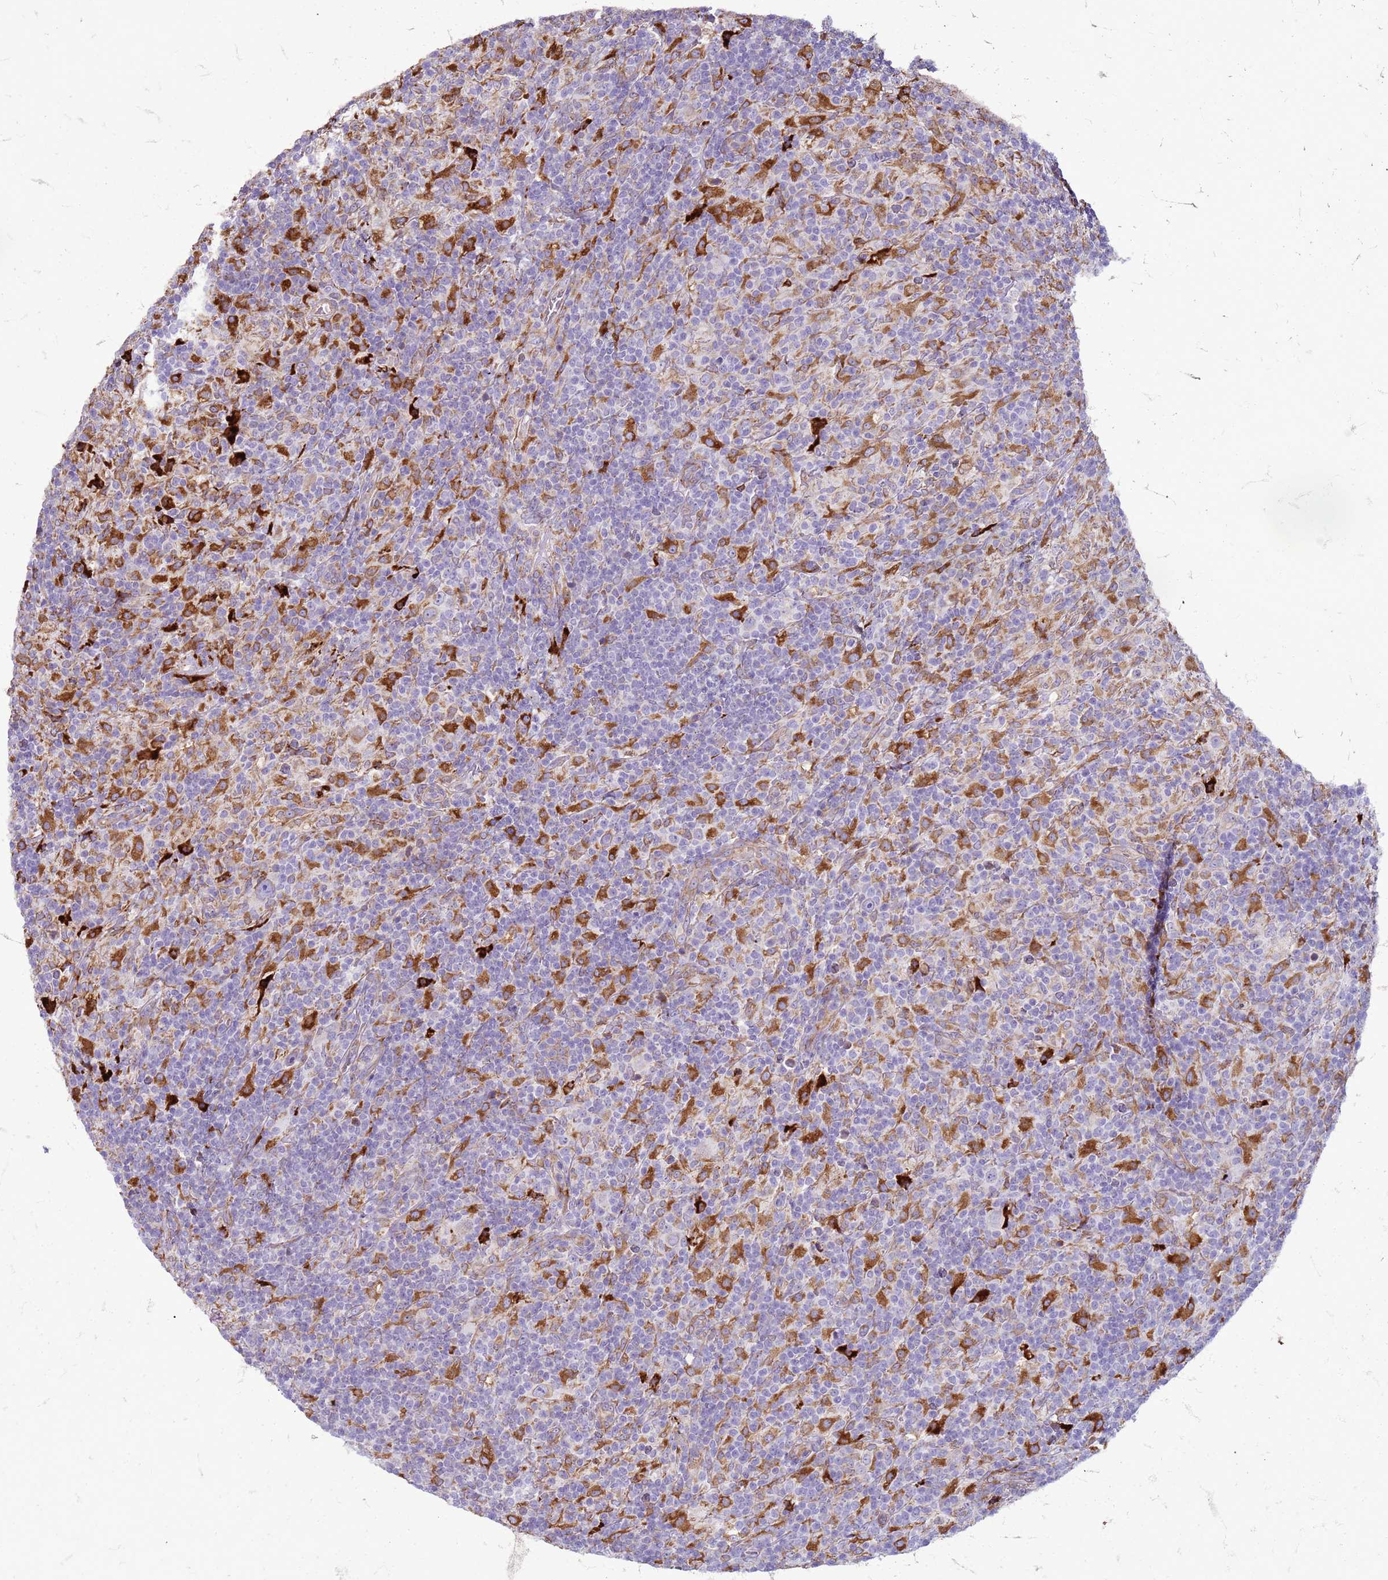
{"staining": {"intensity": "negative", "quantity": "none", "location": "none"}, "tissue": "lymphoma", "cell_type": "Tumor cells", "image_type": "cancer", "snomed": [{"axis": "morphology", "description": "Hodgkin's disease, NOS"}, {"axis": "topography", "description": "Lymph node"}], "caption": "This is an immunohistochemistry histopathology image of lymphoma. There is no staining in tumor cells.", "gene": "PDK3", "patient": {"sex": "male", "age": 70}}